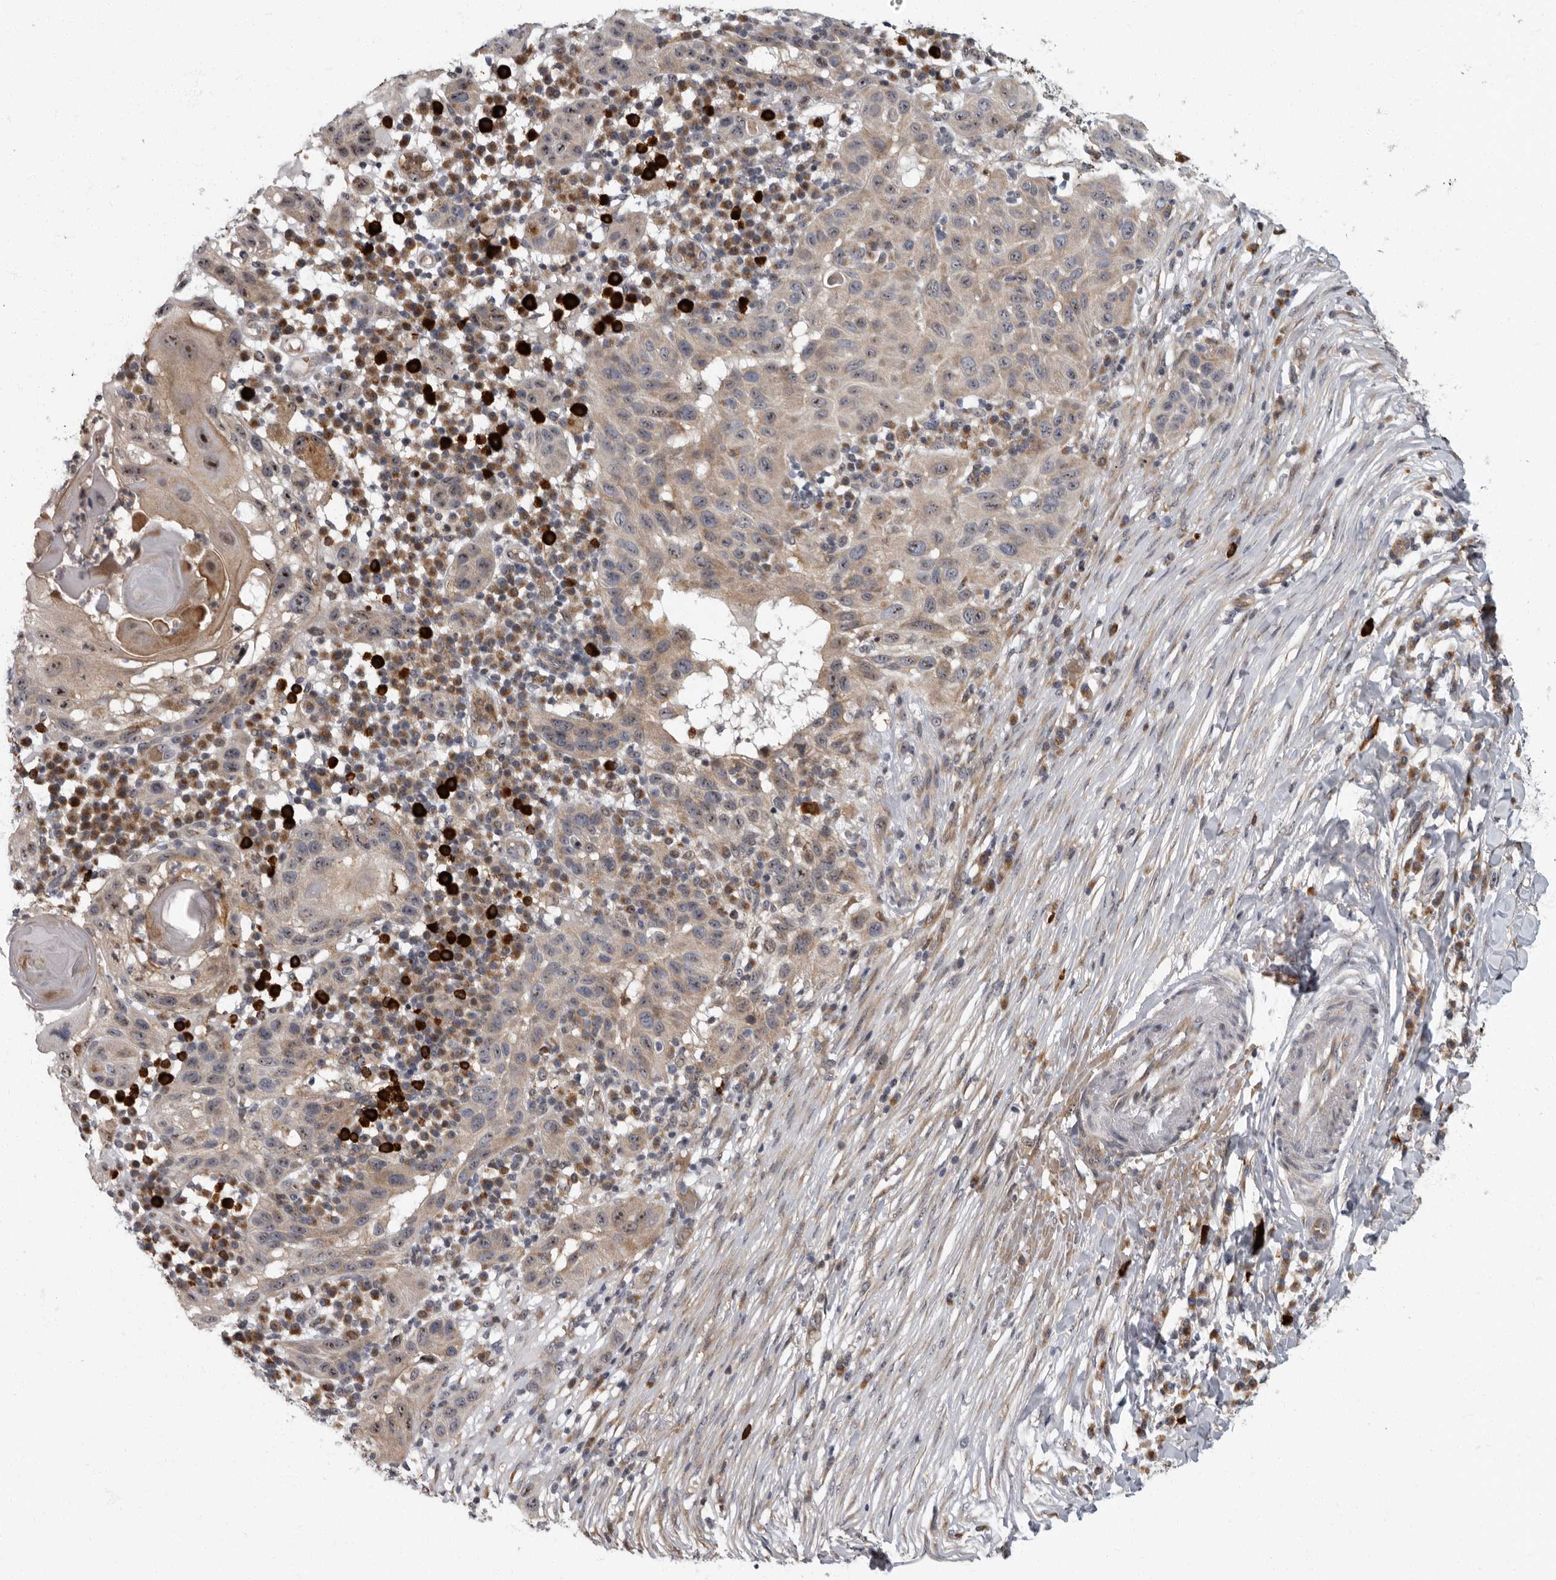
{"staining": {"intensity": "moderate", "quantity": "25%-75%", "location": "cytoplasmic/membranous,nuclear"}, "tissue": "skin cancer", "cell_type": "Tumor cells", "image_type": "cancer", "snomed": [{"axis": "morphology", "description": "Normal tissue, NOS"}, {"axis": "morphology", "description": "Squamous cell carcinoma, NOS"}, {"axis": "topography", "description": "Skin"}], "caption": "IHC of skin cancer shows medium levels of moderate cytoplasmic/membranous and nuclear positivity in approximately 25%-75% of tumor cells. (brown staining indicates protein expression, while blue staining denotes nuclei).", "gene": "PDCD11", "patient": {"sex": "female", "age": 96}}